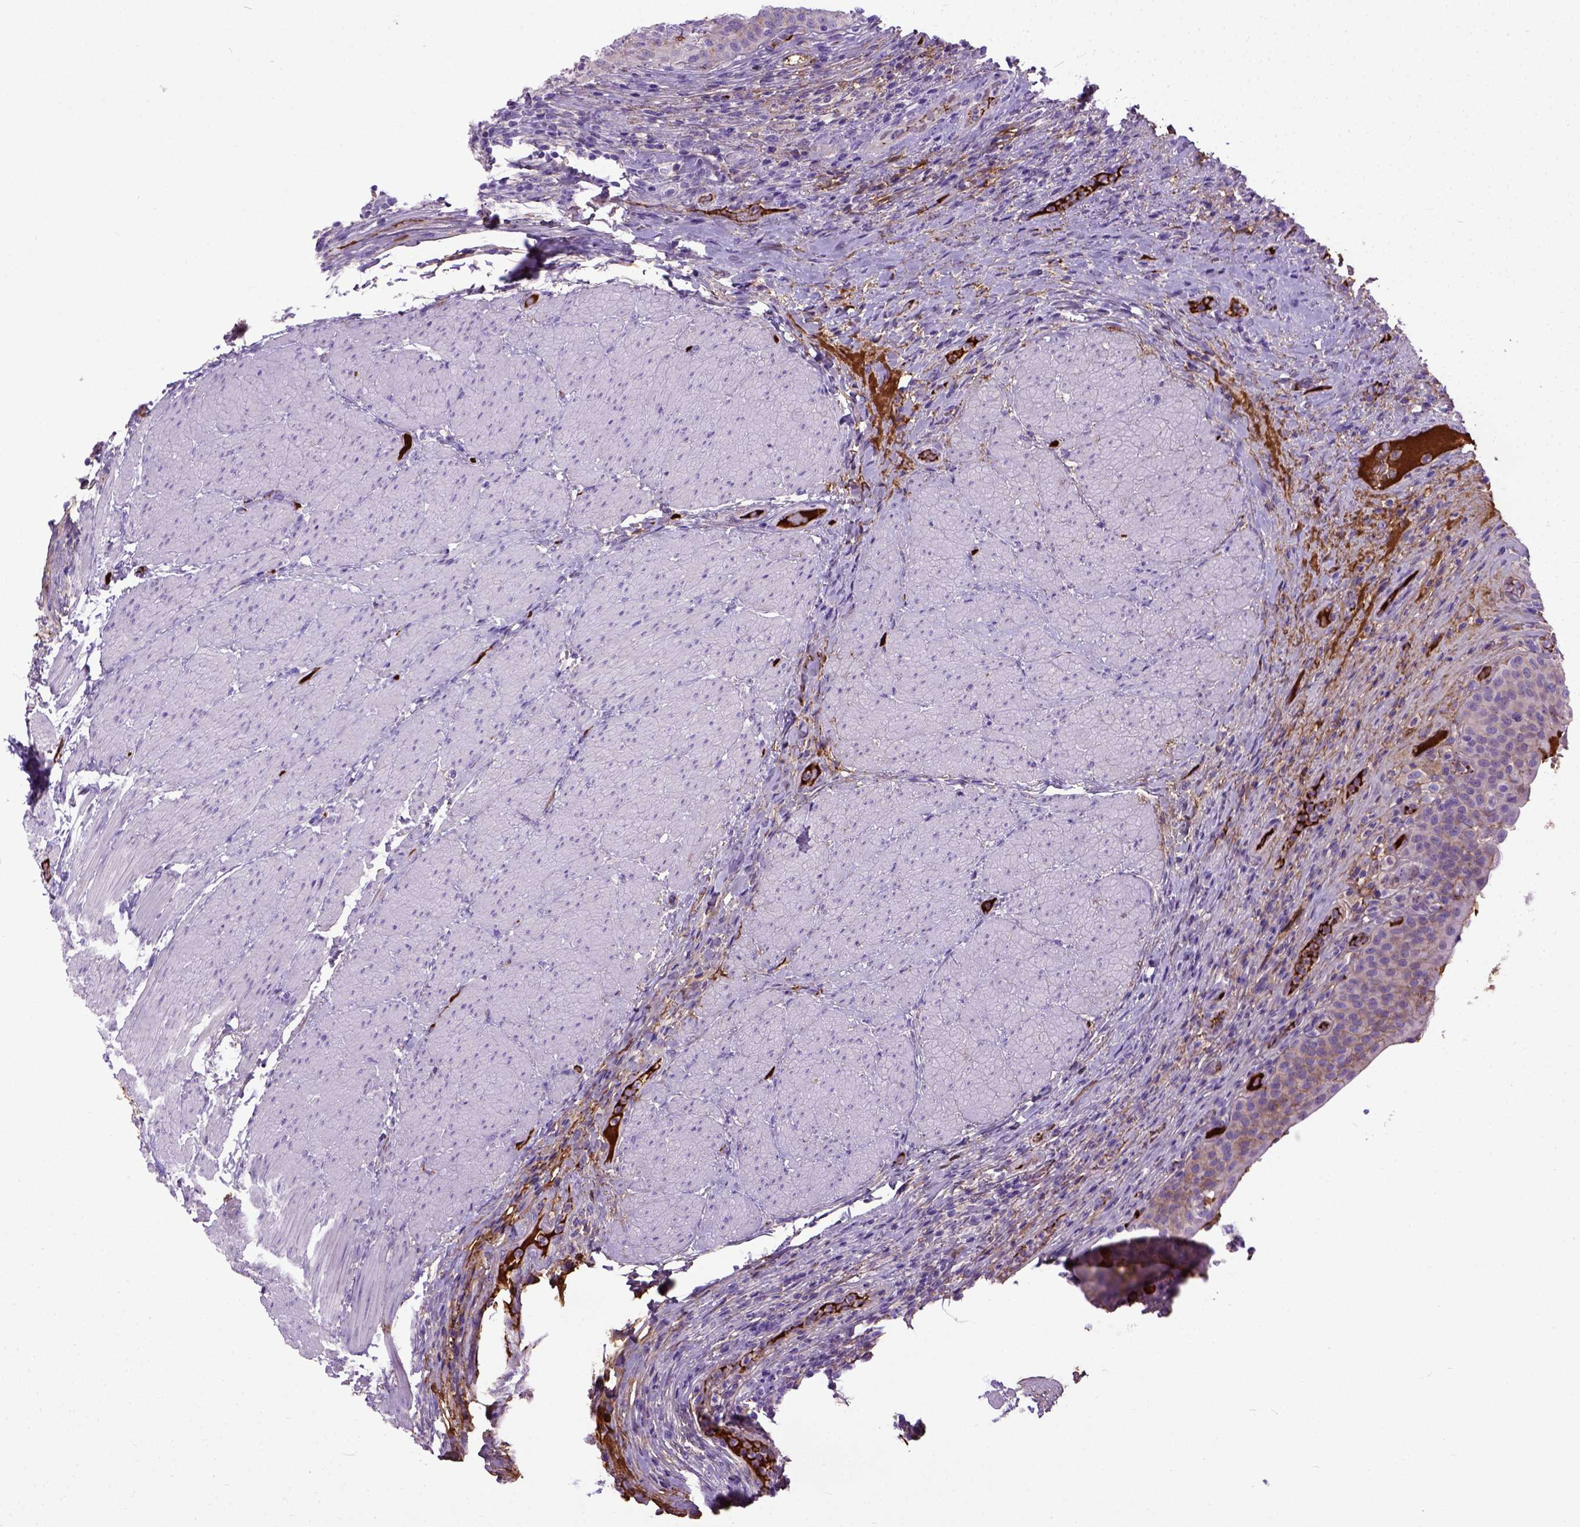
{"staining": {"intensity": "moderate", "quantity": "<25%", "location": "cytoplasmic/membranous,nuclear"}, "tissue": "urinary bladder", "cell_type": "Urothelial cells", "image_type": "normal", "snomed": [{"axis": "morphology", "description": "Normal tissue, NOS"}, {"axis": "topography", "description": "Urinary bladder"}, {"axis": "topography", "description": "Peripheral nerve tissue"}], "caption": "Immunohistochemical staining of normal urinary bladder displays <25% levels of moderate cytoplasmic/membranous,nuclear protein positivity in approximately <25% of urothelial cells. Using DAB (brown) and hematoxylin (blue) stains, captured at high magnification using brightfield microscopy.", "gene": "ADAMTS8", "patient": {"sex": "male", "age": 66}}